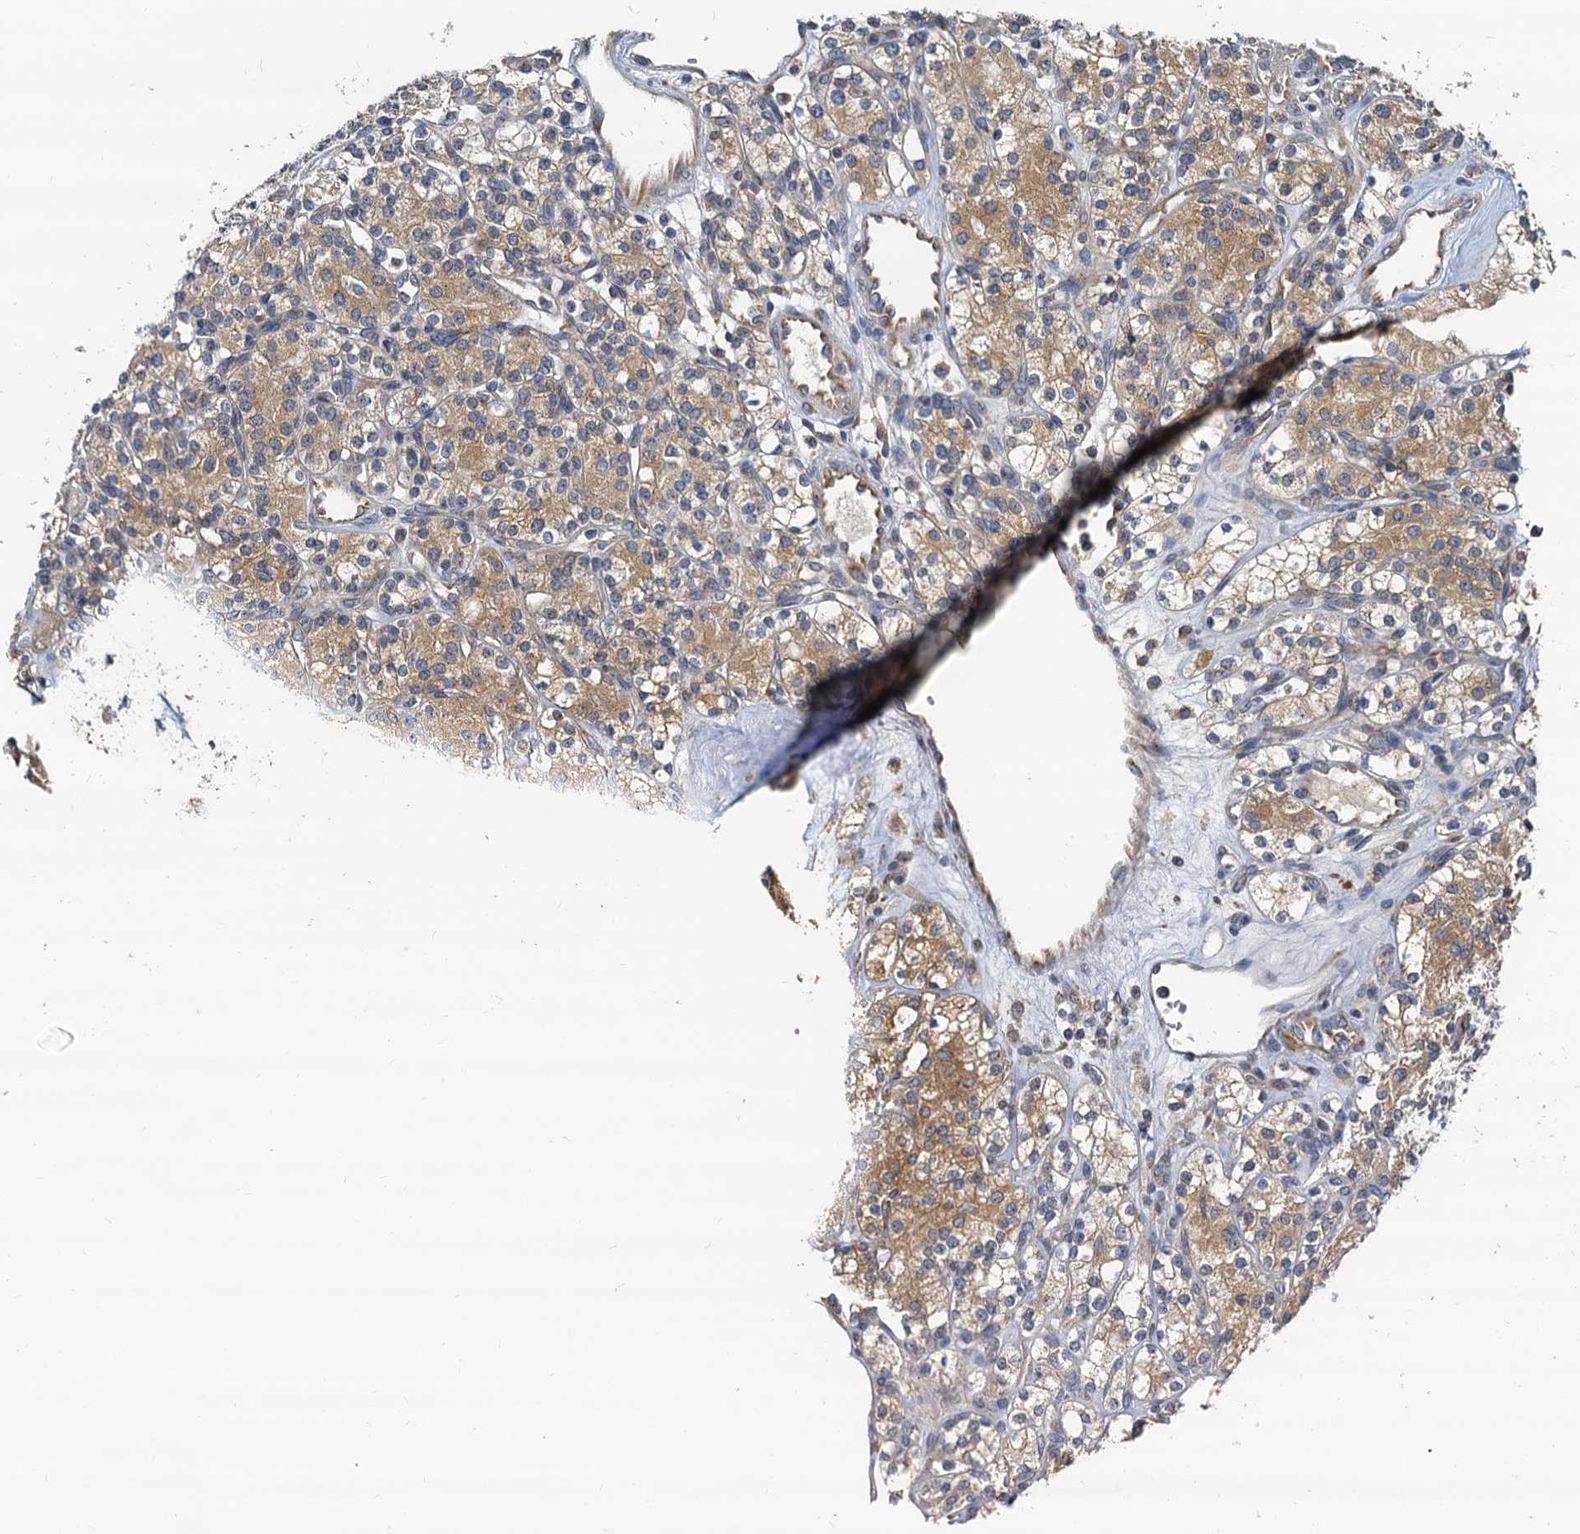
{"staining": {"intensity": "moderate", "quantity": "<25%", "location": "cytoplasmic/membranous"}, "tissue": "renal cancer", "cell_type": "Tumor cells", "image_type": "cancer", "snomed": [{"axis": "morphology", "description": "Adenocarcinoma, NOS"}, {"axis": "topography", "description": "Kidney"}], "caption": "Moderate cytoplasmic/membranous staining for a protein is seen in approximately <25% of tumor cells of renal cancer (adenocarcinoma) using immunohistochemistry.", "gene": "NKAPD1", "patient": {"sex": "male", "age": 77}}